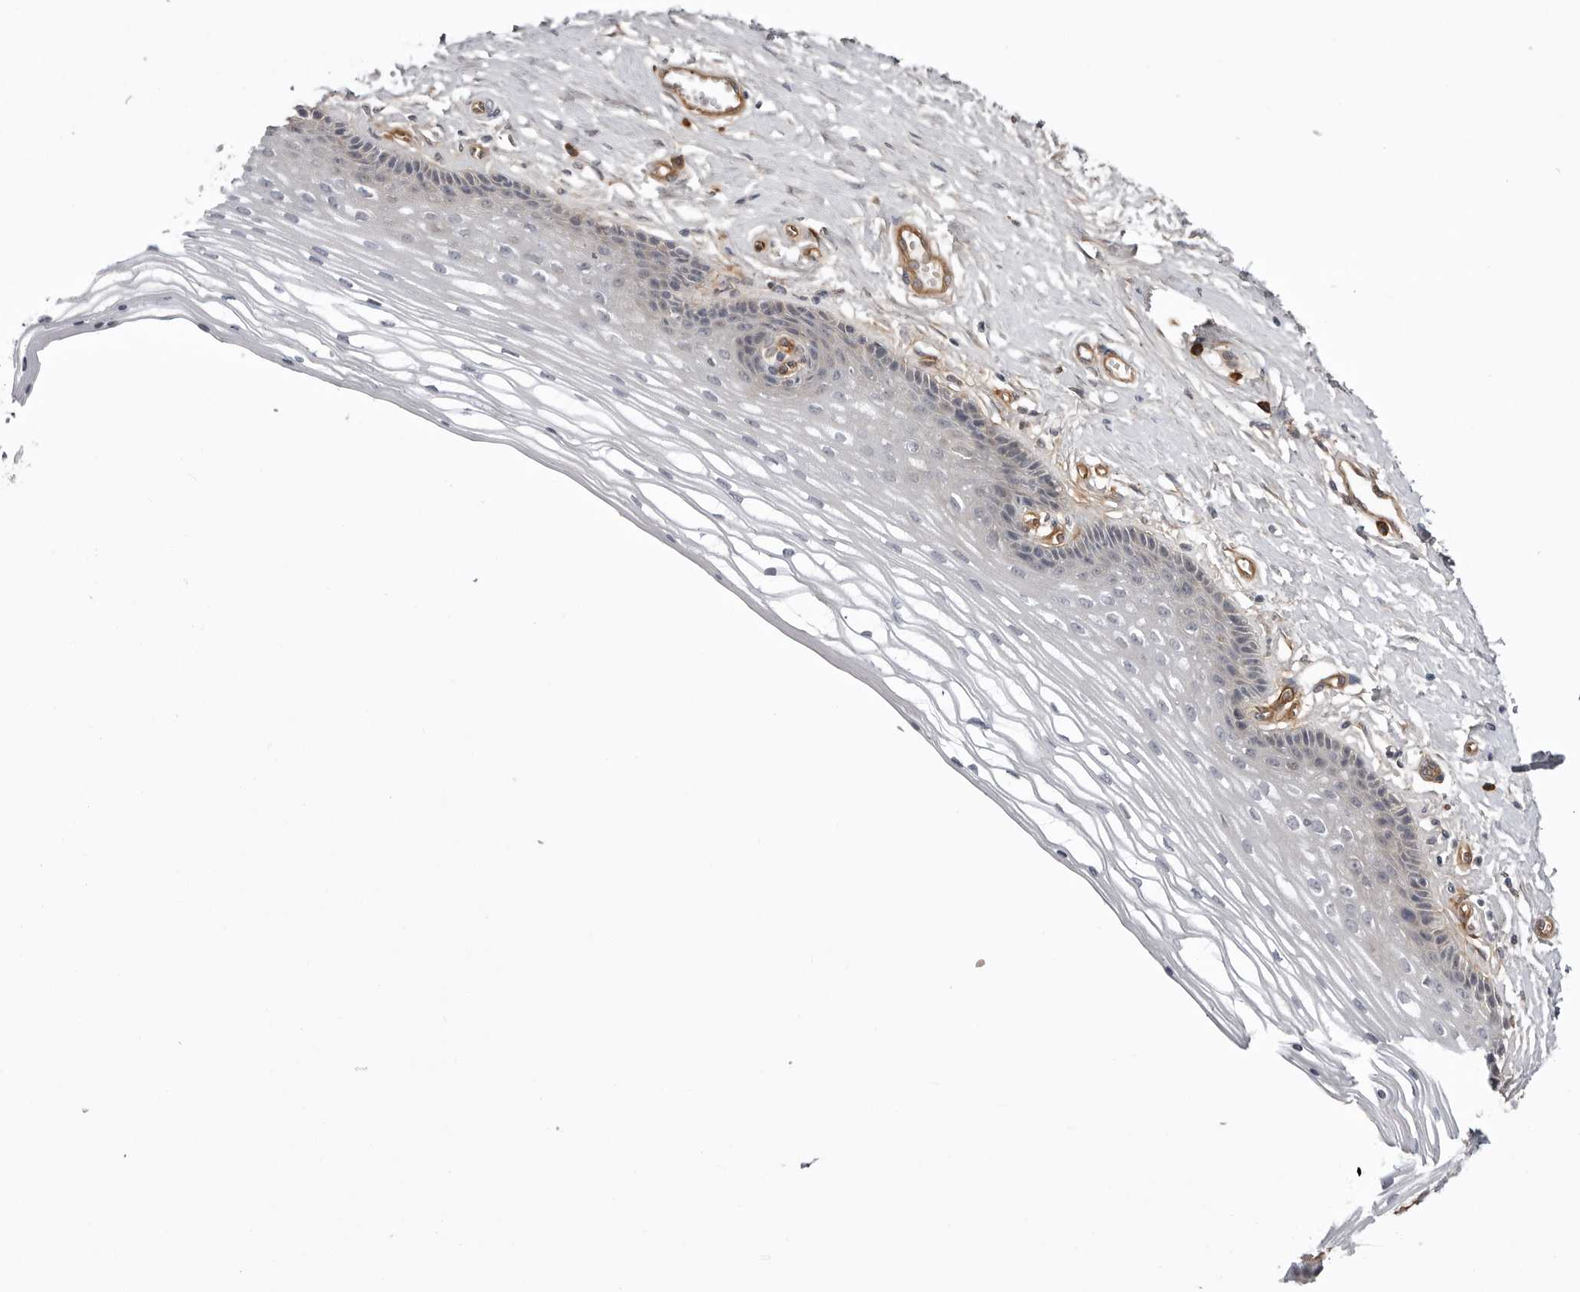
{"staining": {"intensity": "weak", "quantity": "<25%", "location": "cytoplasmic/membranous"}, "tissue": "vagina", "cell_type": "Squamous epithelial cells", "image_type": "normal", "snomed": [{"axis": "morphology", "description": "Normal tissue, NOS"}, {"axis": "topography", "description": "Vagina"}], "caption": "High power microscopy image of an immunohistochemistry image of benign vagina, revealing no significant expression in squamous epithelial cells.", "gene": "ARL5A", "patient": {"sex": "female", "age": 46}}